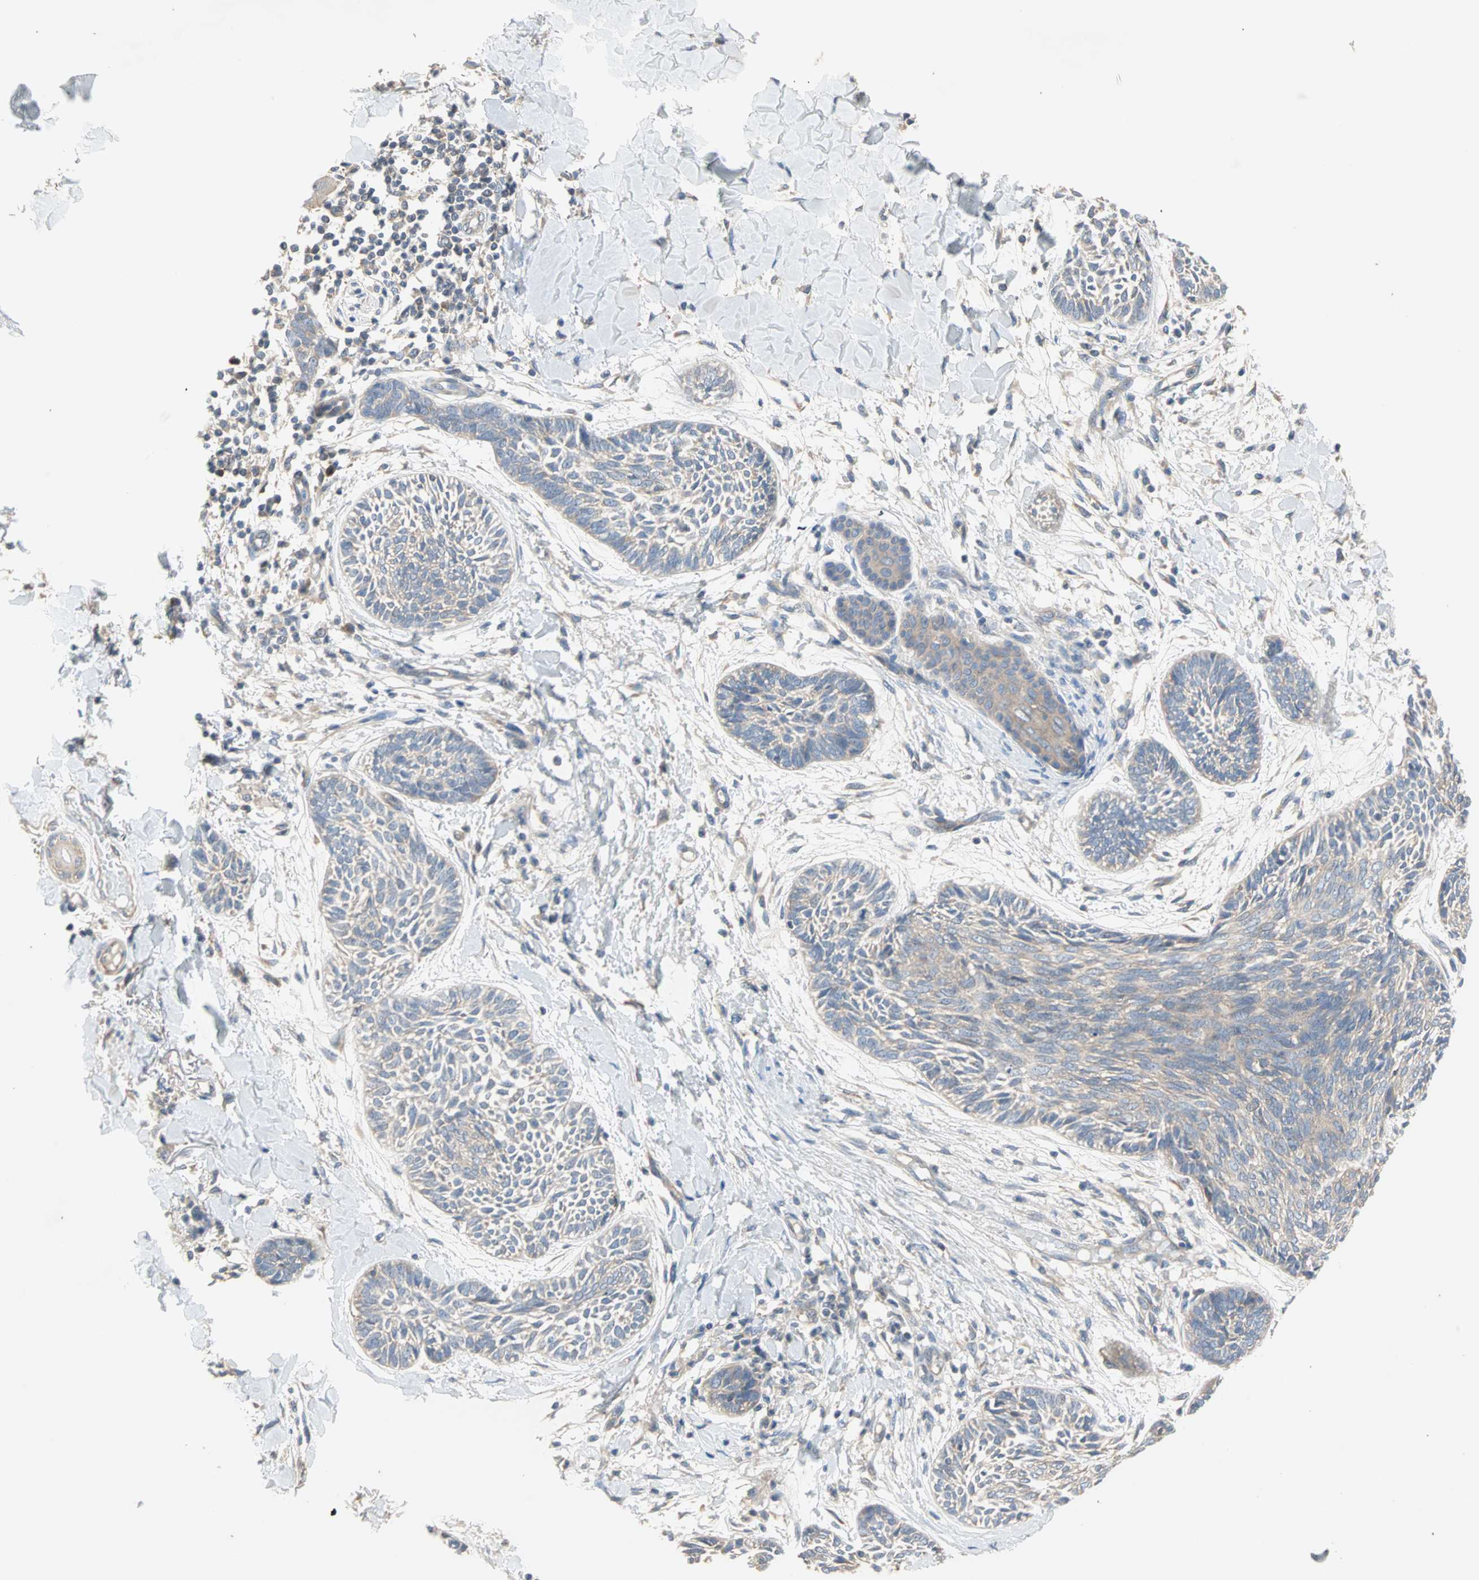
{"staining": {"intensity": "weak", "quantity": "<25%", "location": "cytoplasmic/membranous"}, "tissue": "skin cancer", "cell_type": "Tumor cells", "image_type": "cancer", "snomed": [{"axis": "morphology", "description": "Papilloma, NOS"}, {"axis": "morphology", "description": "Basal cell carcinoma"}, {"axis": "topography", "description": "Skin"}], "caption": "Immunohistochemistry photomicrograph of papilloma (skin) stained for a protein (brown), which exhibits no expression in tumor cells. The staining is performed using DAB (3,3'-diaminobenzidine) brown chromogen with nuclei counter-stained in using hematoxylin.", "gene": "PDE8A", "patient": {"sex": "male", "age": 87}}